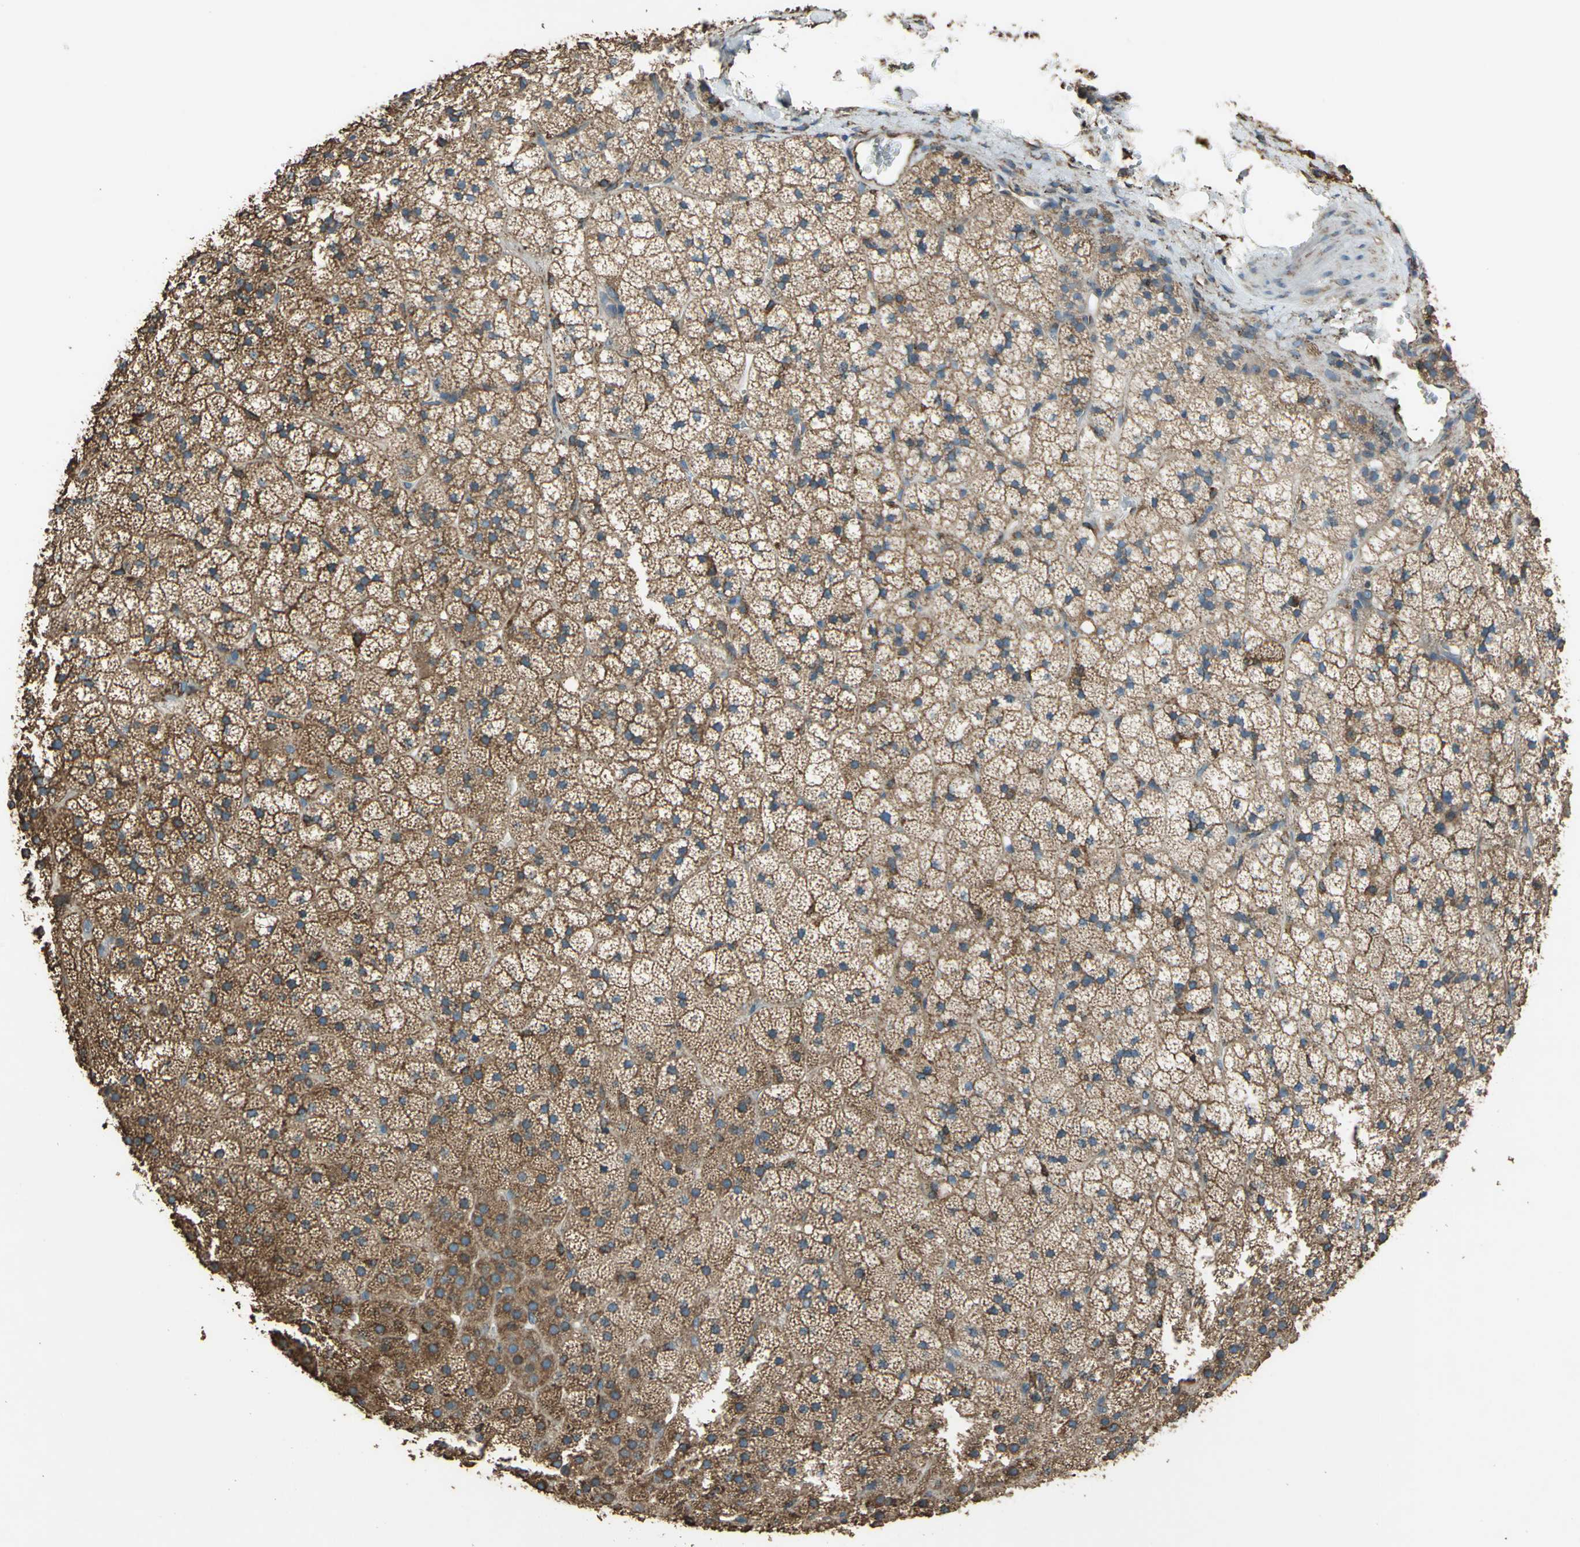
{"staining": {"intensity": "strong", "quantity": ">75%", "location": "cytoplasmic/membranous"}, "tissue": "adrenal gland", "cell_type": "Glandular cells", "image_type": "normal", "snomed": [{"axis": "morphology", "description": "Normal tissue, NOS"}, {"axis": "topography", "description": "Adrenal gland"}], "caption": "Adrenal gland stained for a protein reveals strong cytoplasmic/membranous positivity in glandular cells. The staining was performed using DAB to visualize the protein expression in brown, while the nuclei were stained in blue with hematoxylin (Magnification: 20x).", "gene": "GPANK1", "patient": {"sex": "male", "age": 35}}